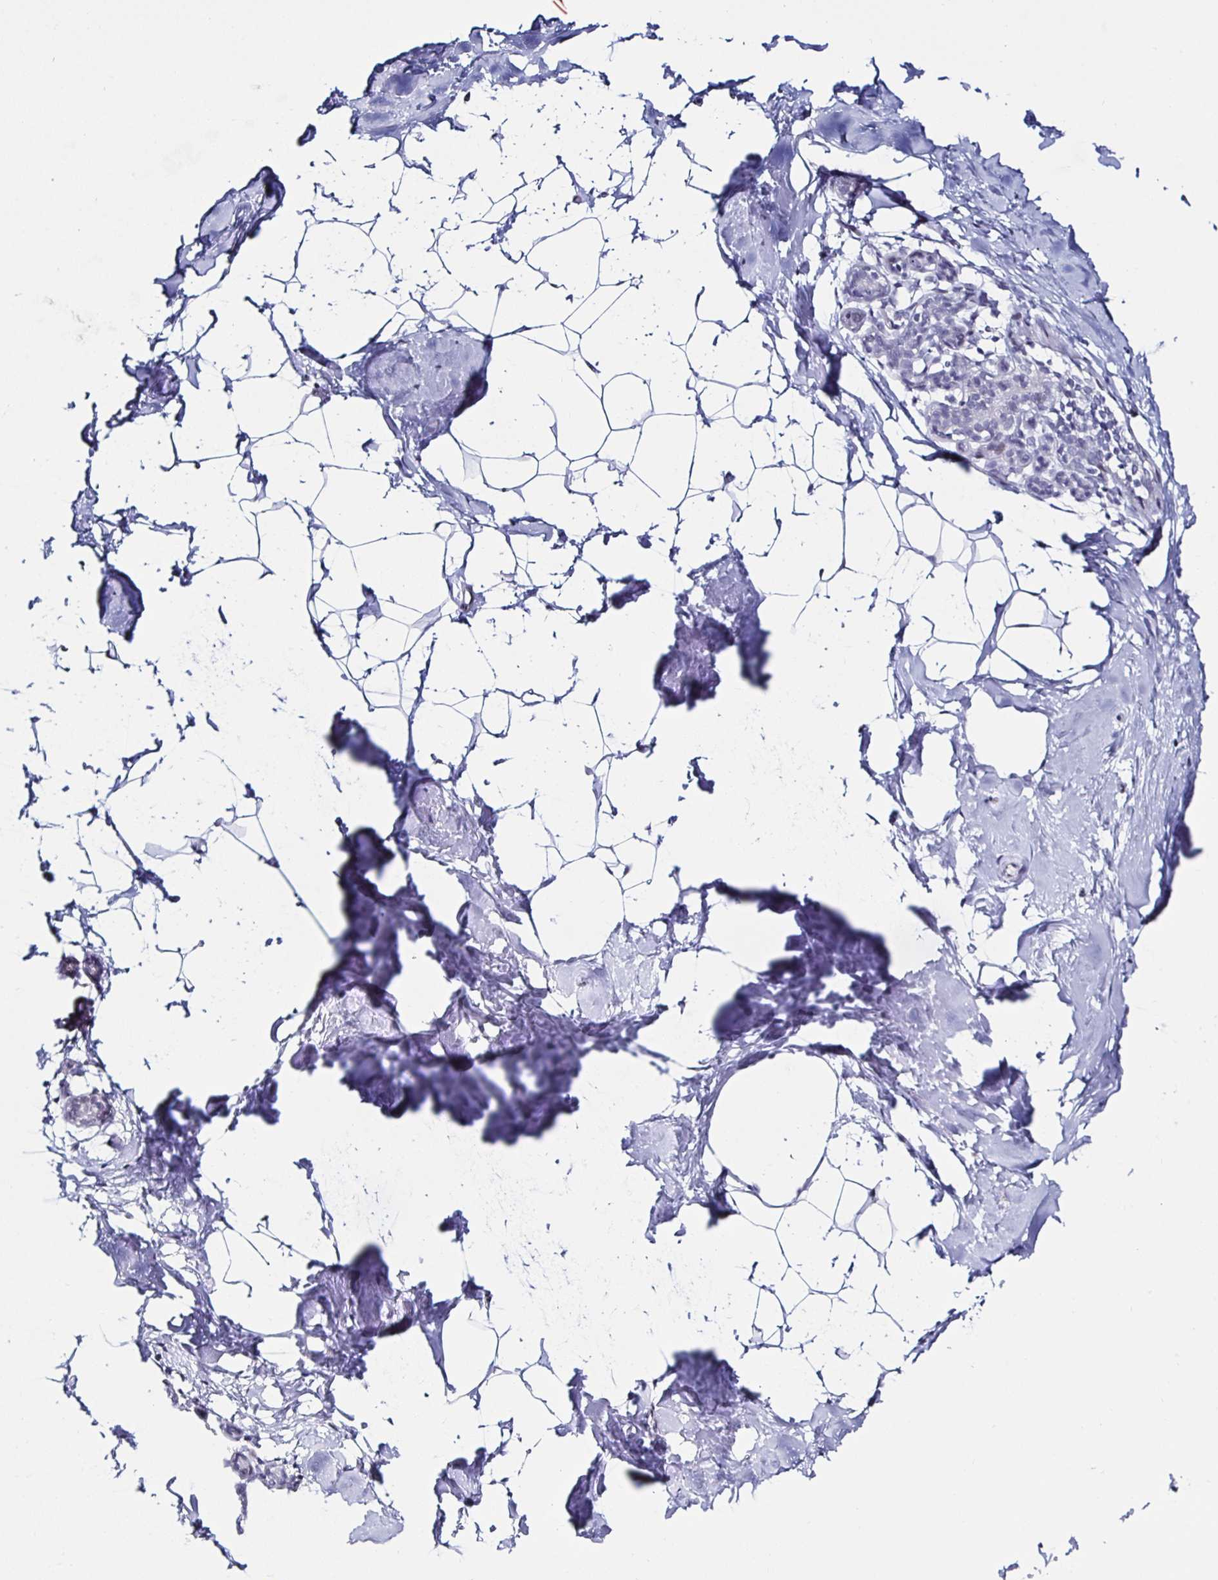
{"staining": {"intensity": "negative", "quantity": "none", "location": "none"}, "tissue": "breast", "cell_type": "Adipocytes", "image_type": "normal", "snomed": [{"axis": "morphology", "description": "Normal tissue, NOS"}, {"axis": "topography", "description": "Breast"}], "caption": "The image demonstrates no significant staining in adipocytes of breast.", "gene": "KRT4", "patient": {"sex": "female", "age": 32}}